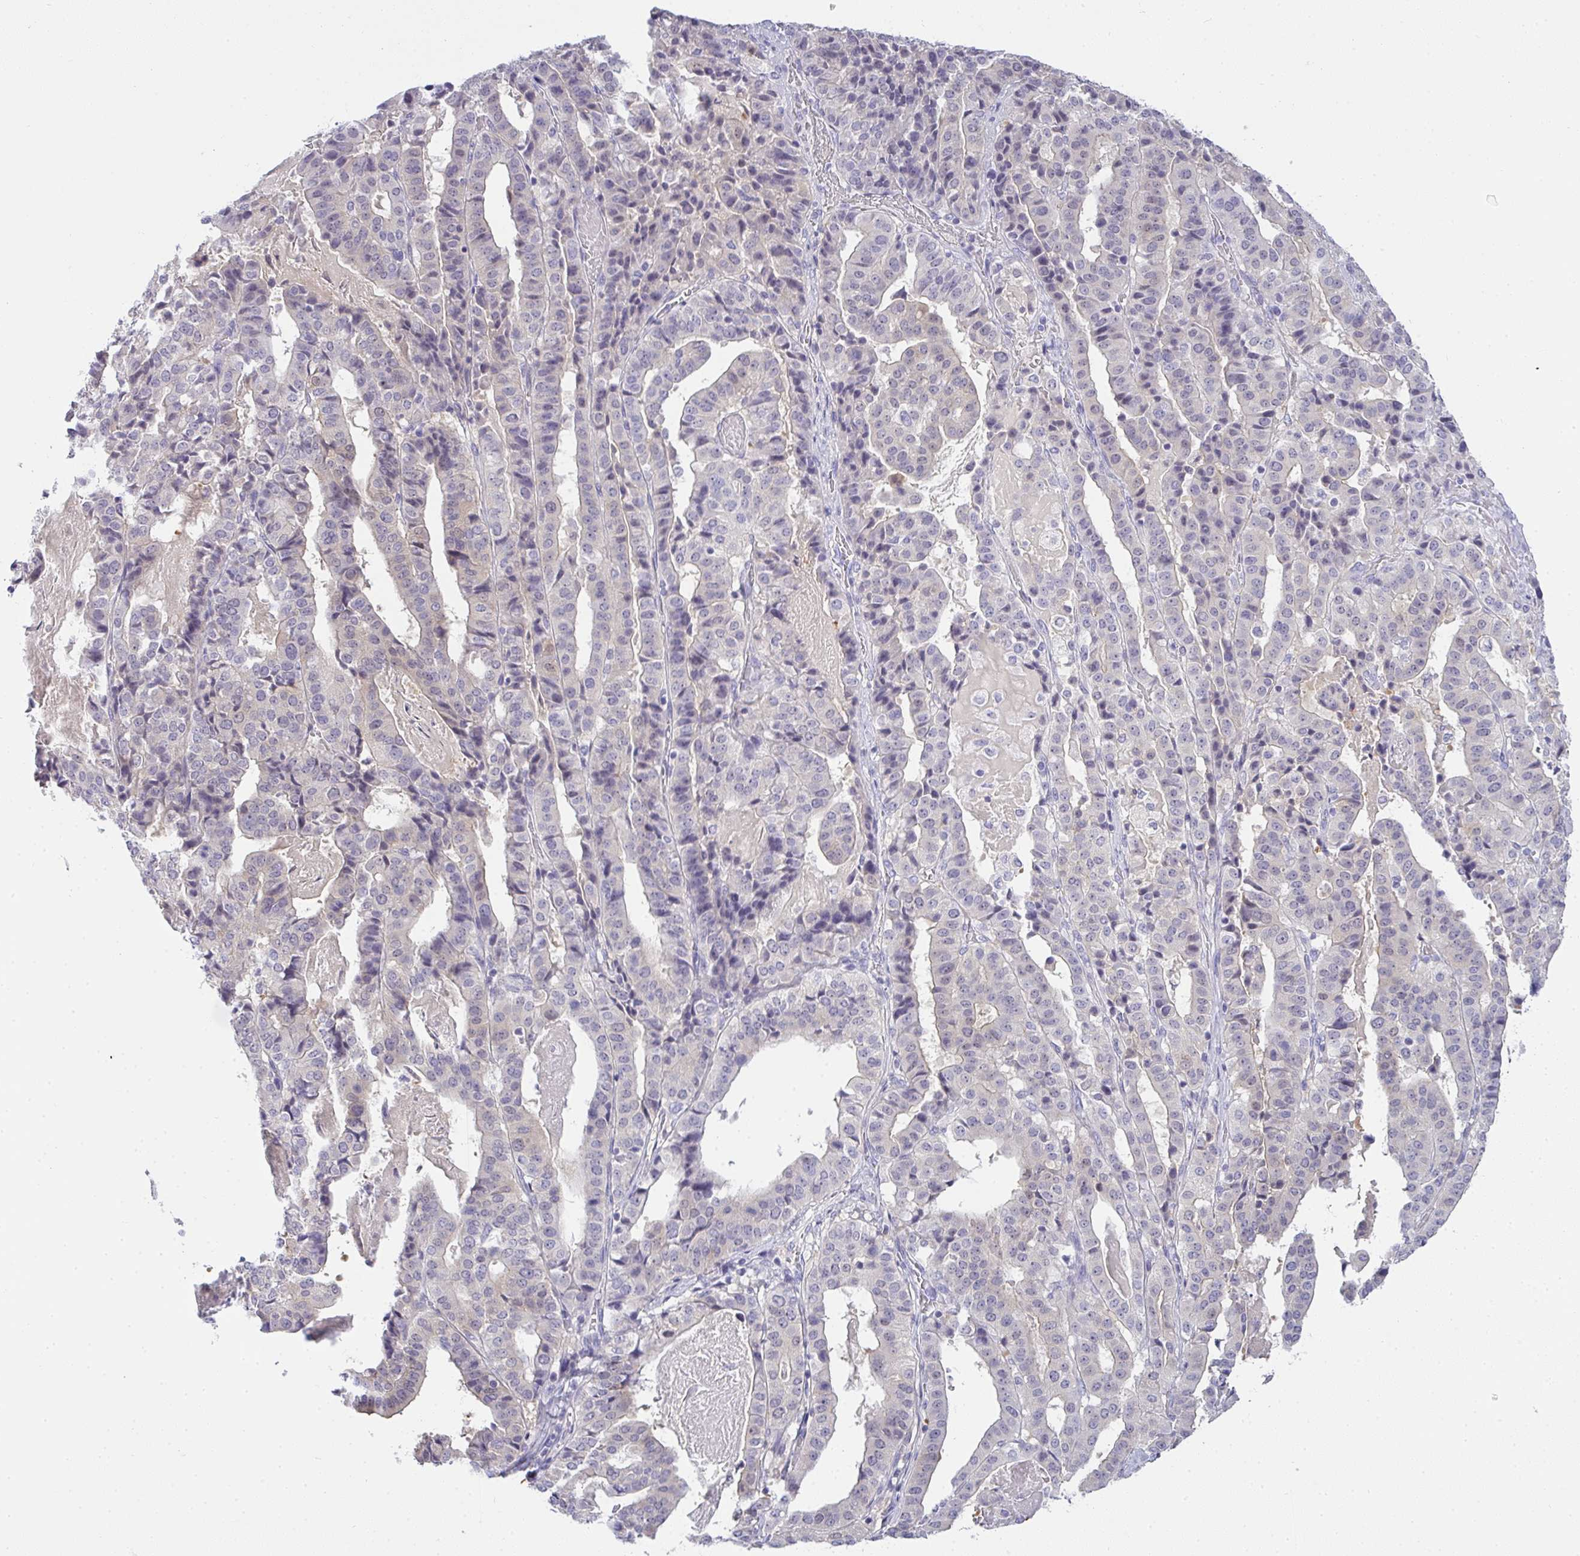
{"staining": {"intensity": "negative", "quantity": "none", "location": "none"}, "tissue": "stomach cancer", "cell_type": "Tumor cells", "image_type": "cancer", "snomed": [{"axis": "morphology", "description": "Adenocarcinoma, NOS"}, {"axis": "topography", "description": "Stomach"}], "caption": "Stomach cancer (adenocarcinoma) was stained to show a protein in brown. There is no significant expression in tumor cells. Nuclei are stained in blue.", "gene": "GSDMB", "patient": {"sex": "male", "age": 48}}